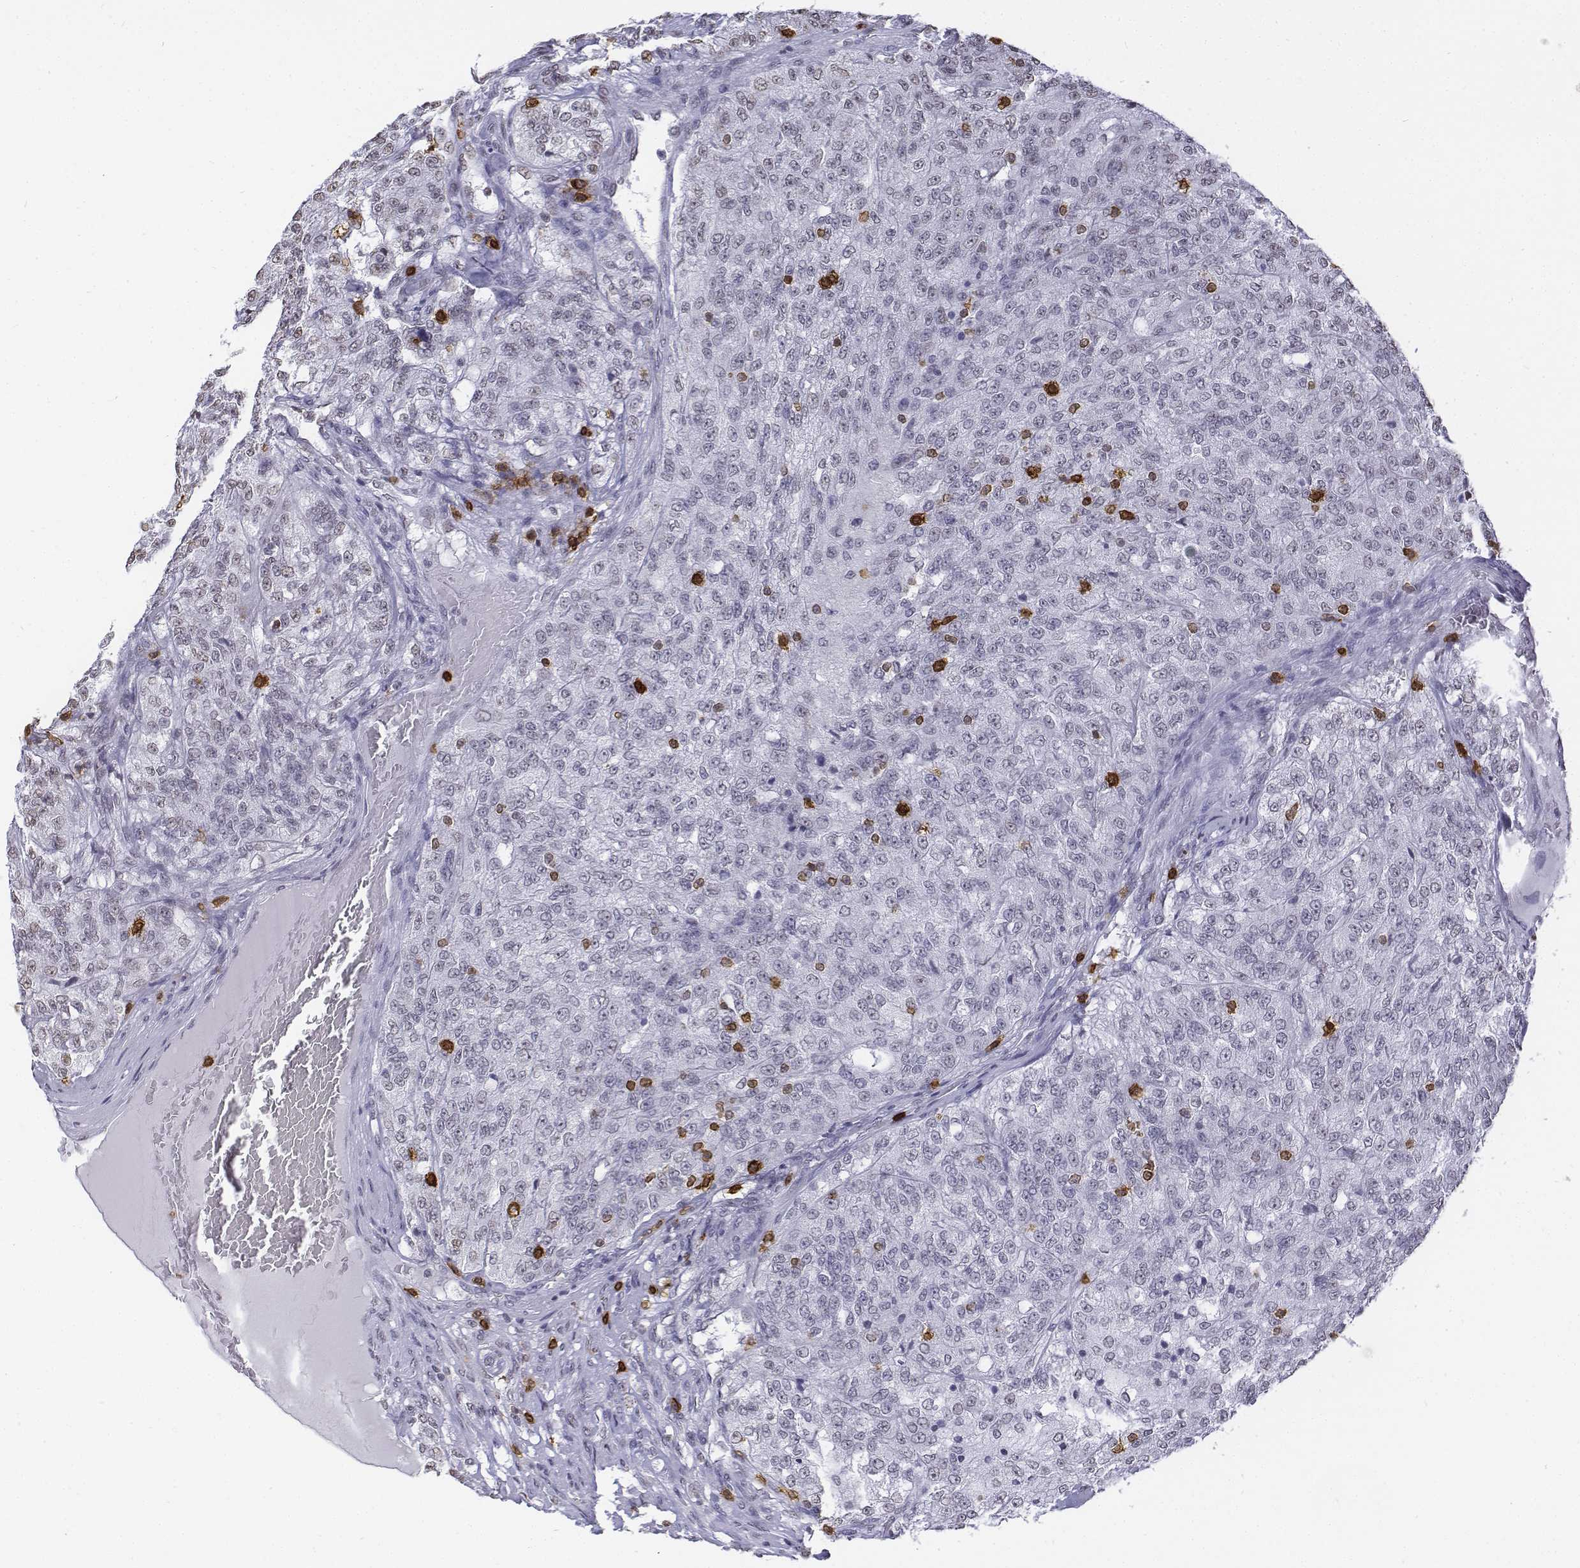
{"staining": {"intensity": "negative", "quantity": "none", "location": "none"}, "tissue": "renal cancer", "cell_type": "Tumor cells", "image_type": "cancer", "snomed": [{"axis": "morphology", "description": "Adenocarcinoma, NOS"}, {"axis": "topography", "description": "Kidney"}], "caption": "This is an immunohistochemistry histopathology image of human renal cancer. There is no staining in tumor cells.", "gene": "CD3E", "patient": {"sex": "female", "age": 63}}